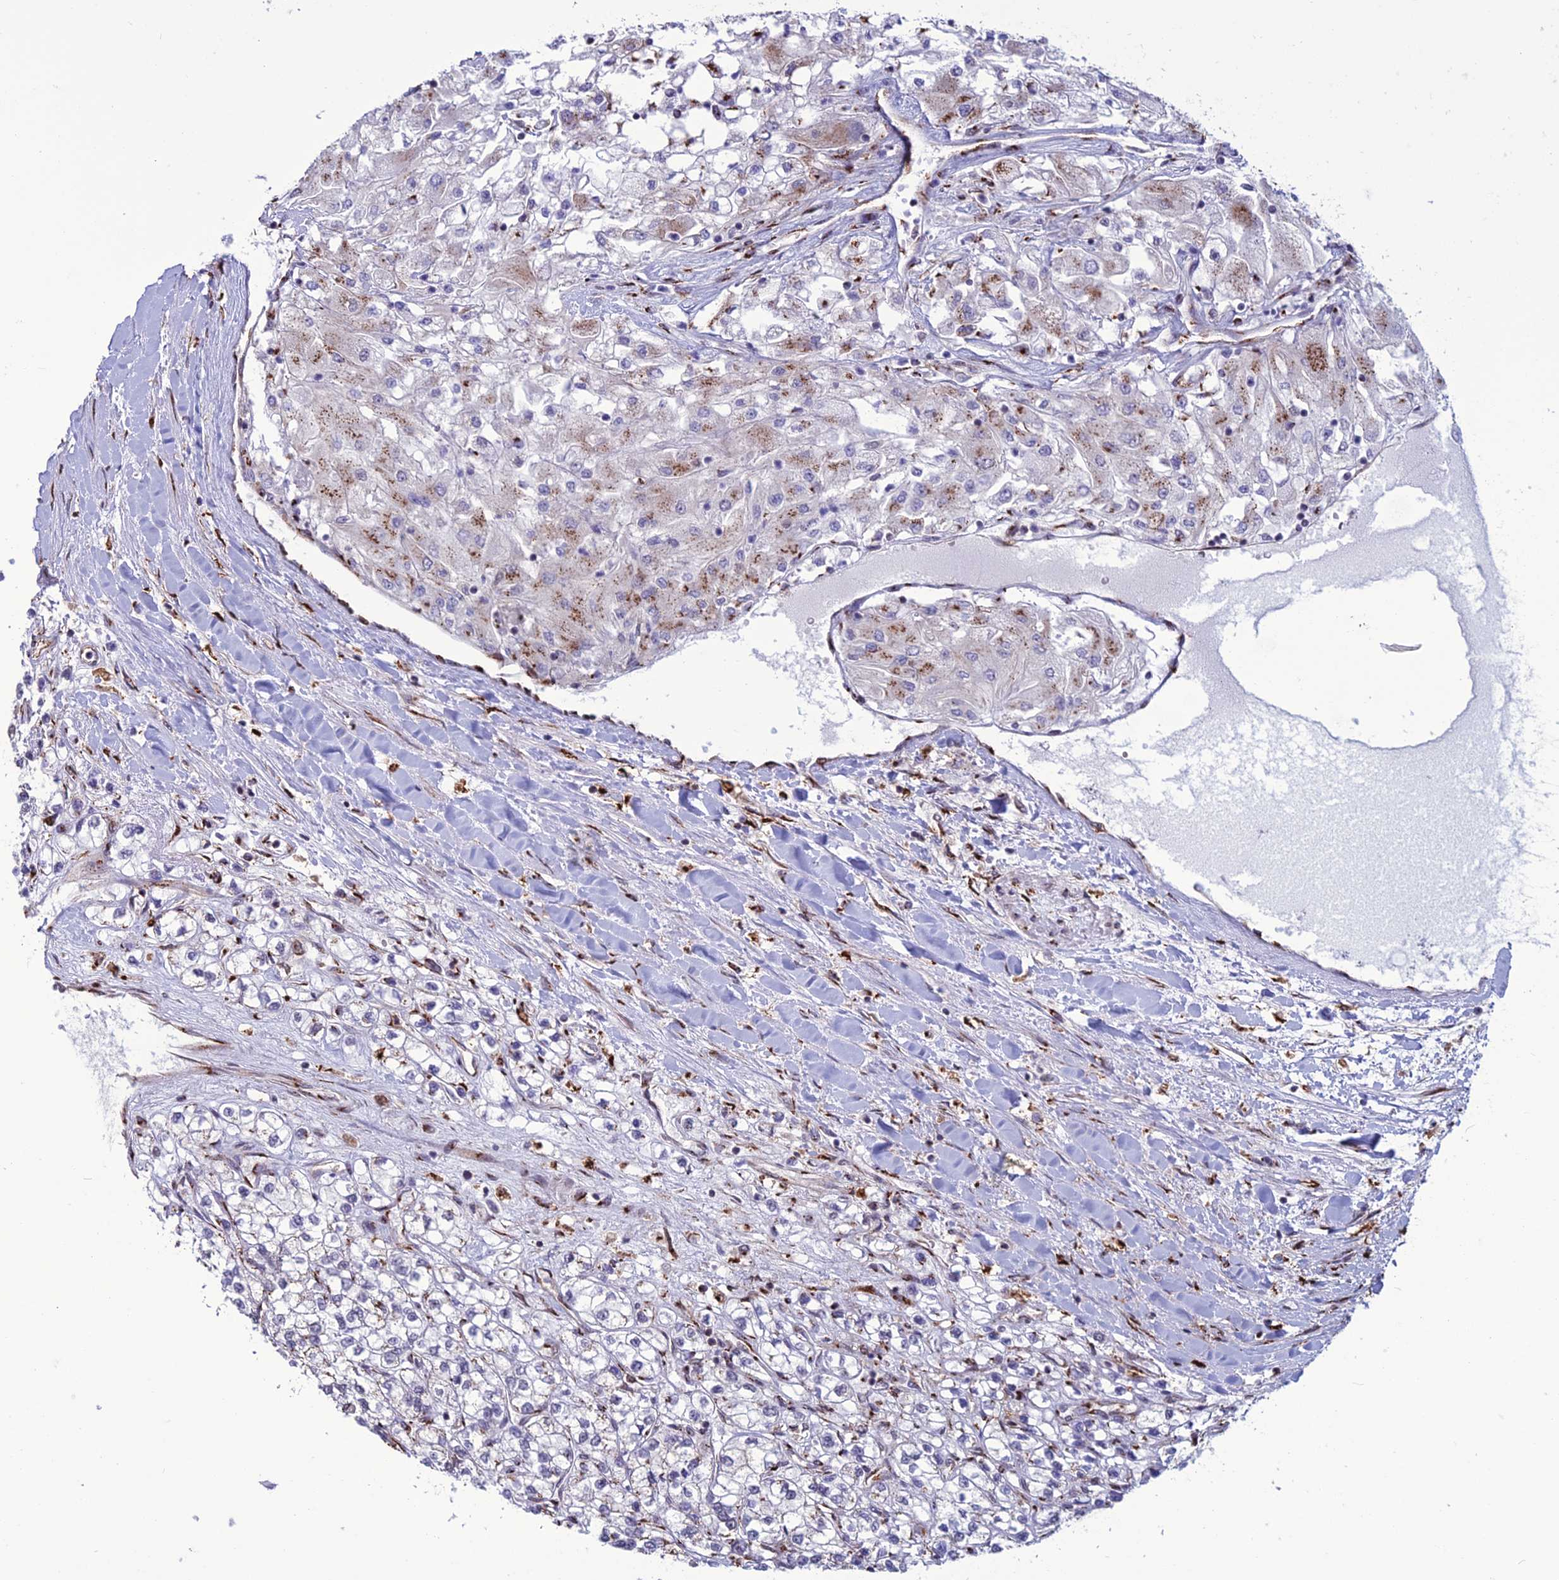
{"staining": {"intensity": "moderate", "quantity": "25%-75%", "location": "cytoplasmic/membranous"}, "tissue": "renal cancer", "cell_type": "Tumor cells", "image_type": "cancer", "snomed": [{"axis": "morphology", "description": "Adenocarcinoma, NOS"}, {"axis": "topography", "description": "Kidney"}], "caption": "The photomicrograph shows a brown stain indicating the presence of a protein in the cytoplasmic/membranous of tumor cells in renal cancer.", "gene": "PLEKHA4", "patient": {"sex": "male", "age": 80}}